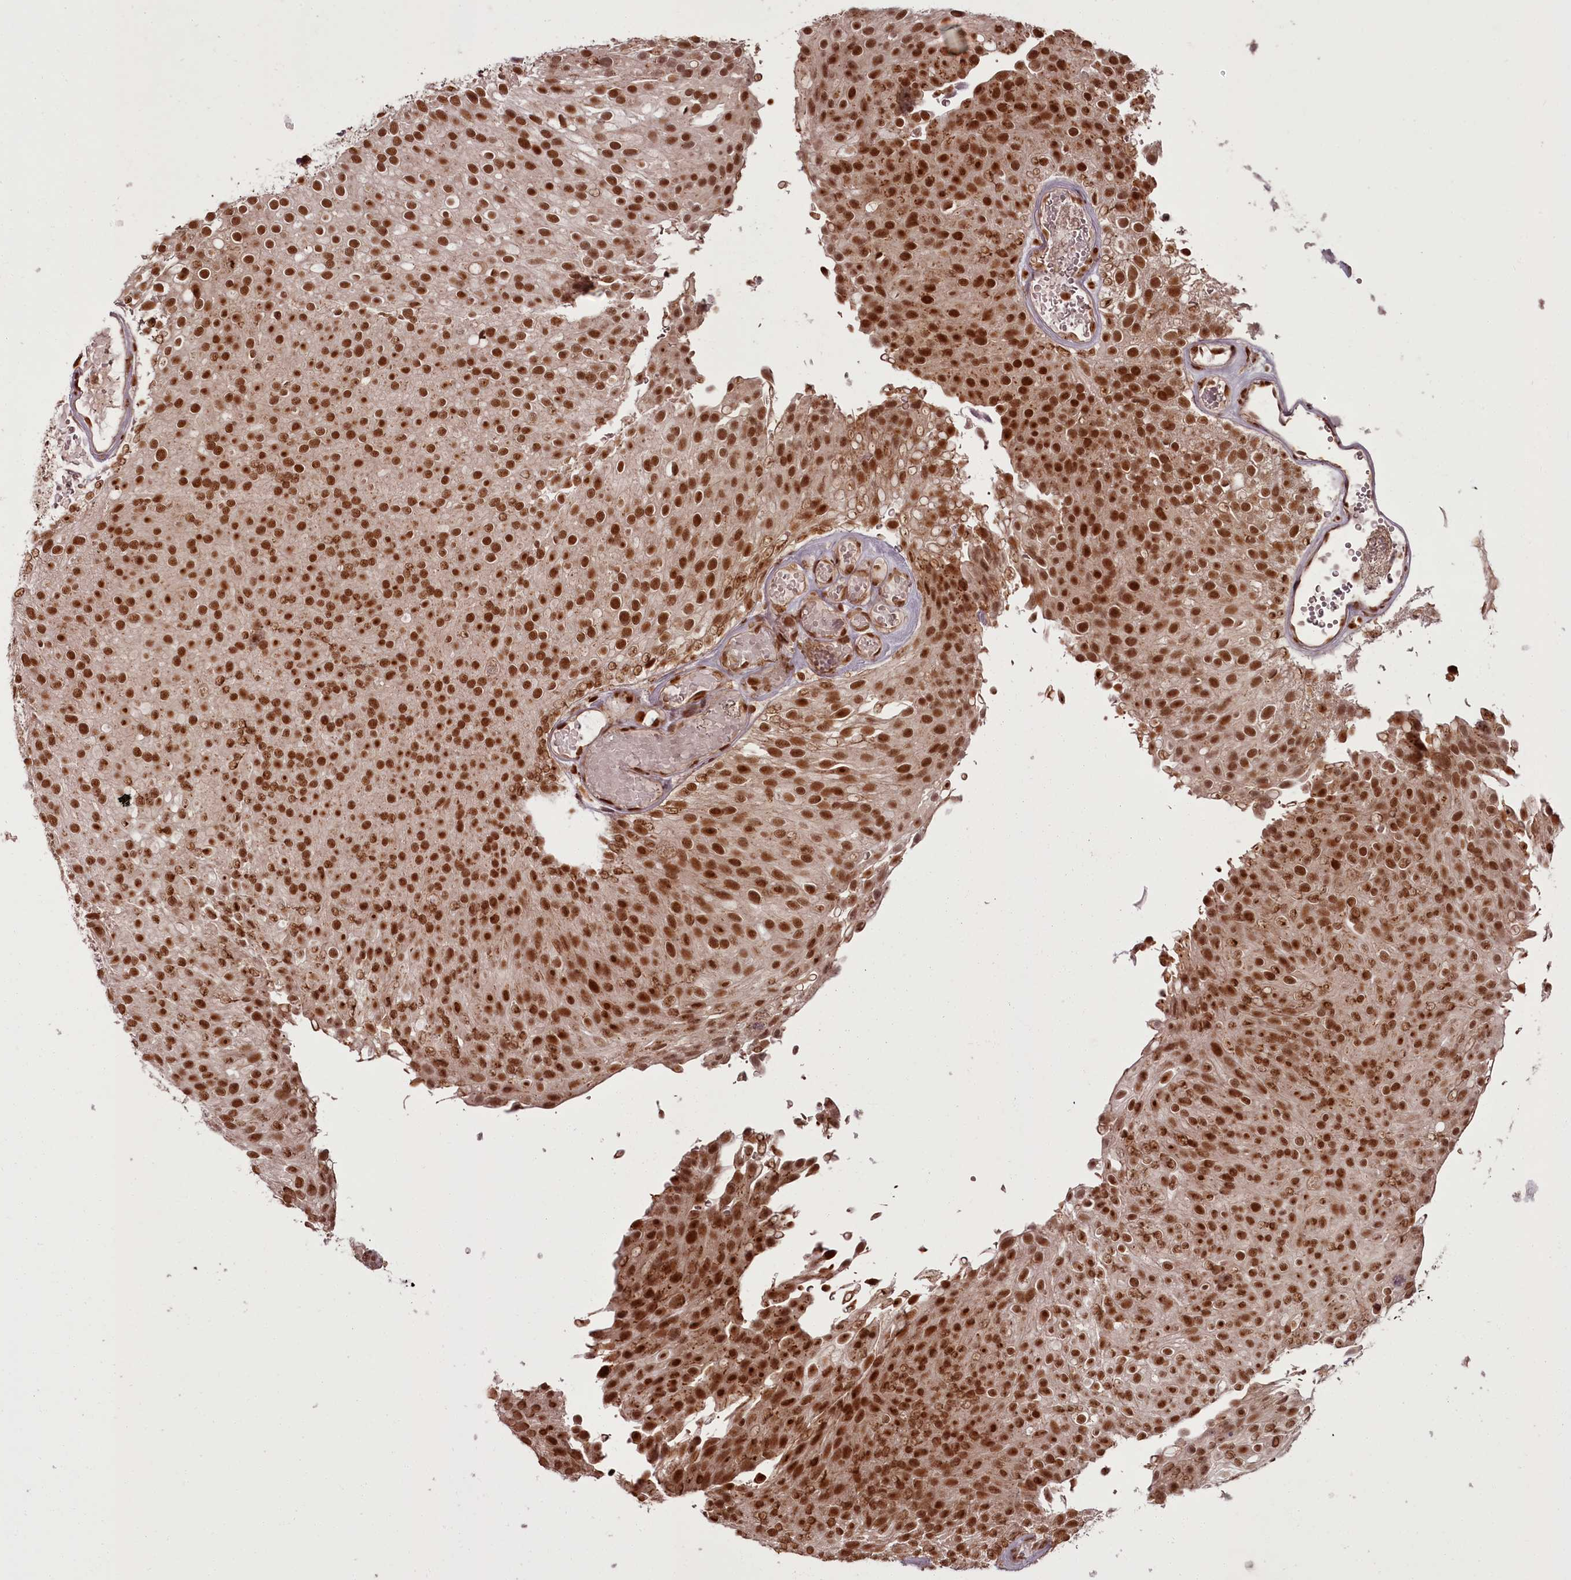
{"staining": {"intensity": "strong", "quantity": ">75%", "location": "nuclear"}, "tissue": "urothelial cancer", "cell_type": "Tumor cells", "image_type": "cancer", "snomed": [{"axis": "morphology", "description": "Urothelial carcinoma, Low grade"}, {"axis": "topography", "description": "Urinary bladder"}], "caption": "The immunohistochemical stain labels strong nuclear staining in tumor cells of urothelial cancer tissue. (DAB (3,3'-diaminobenzidine) IHC with brightfield microscopy, high magnification).", "gene": "CEP83", "patient": {"sex": "male", "age": 78}}